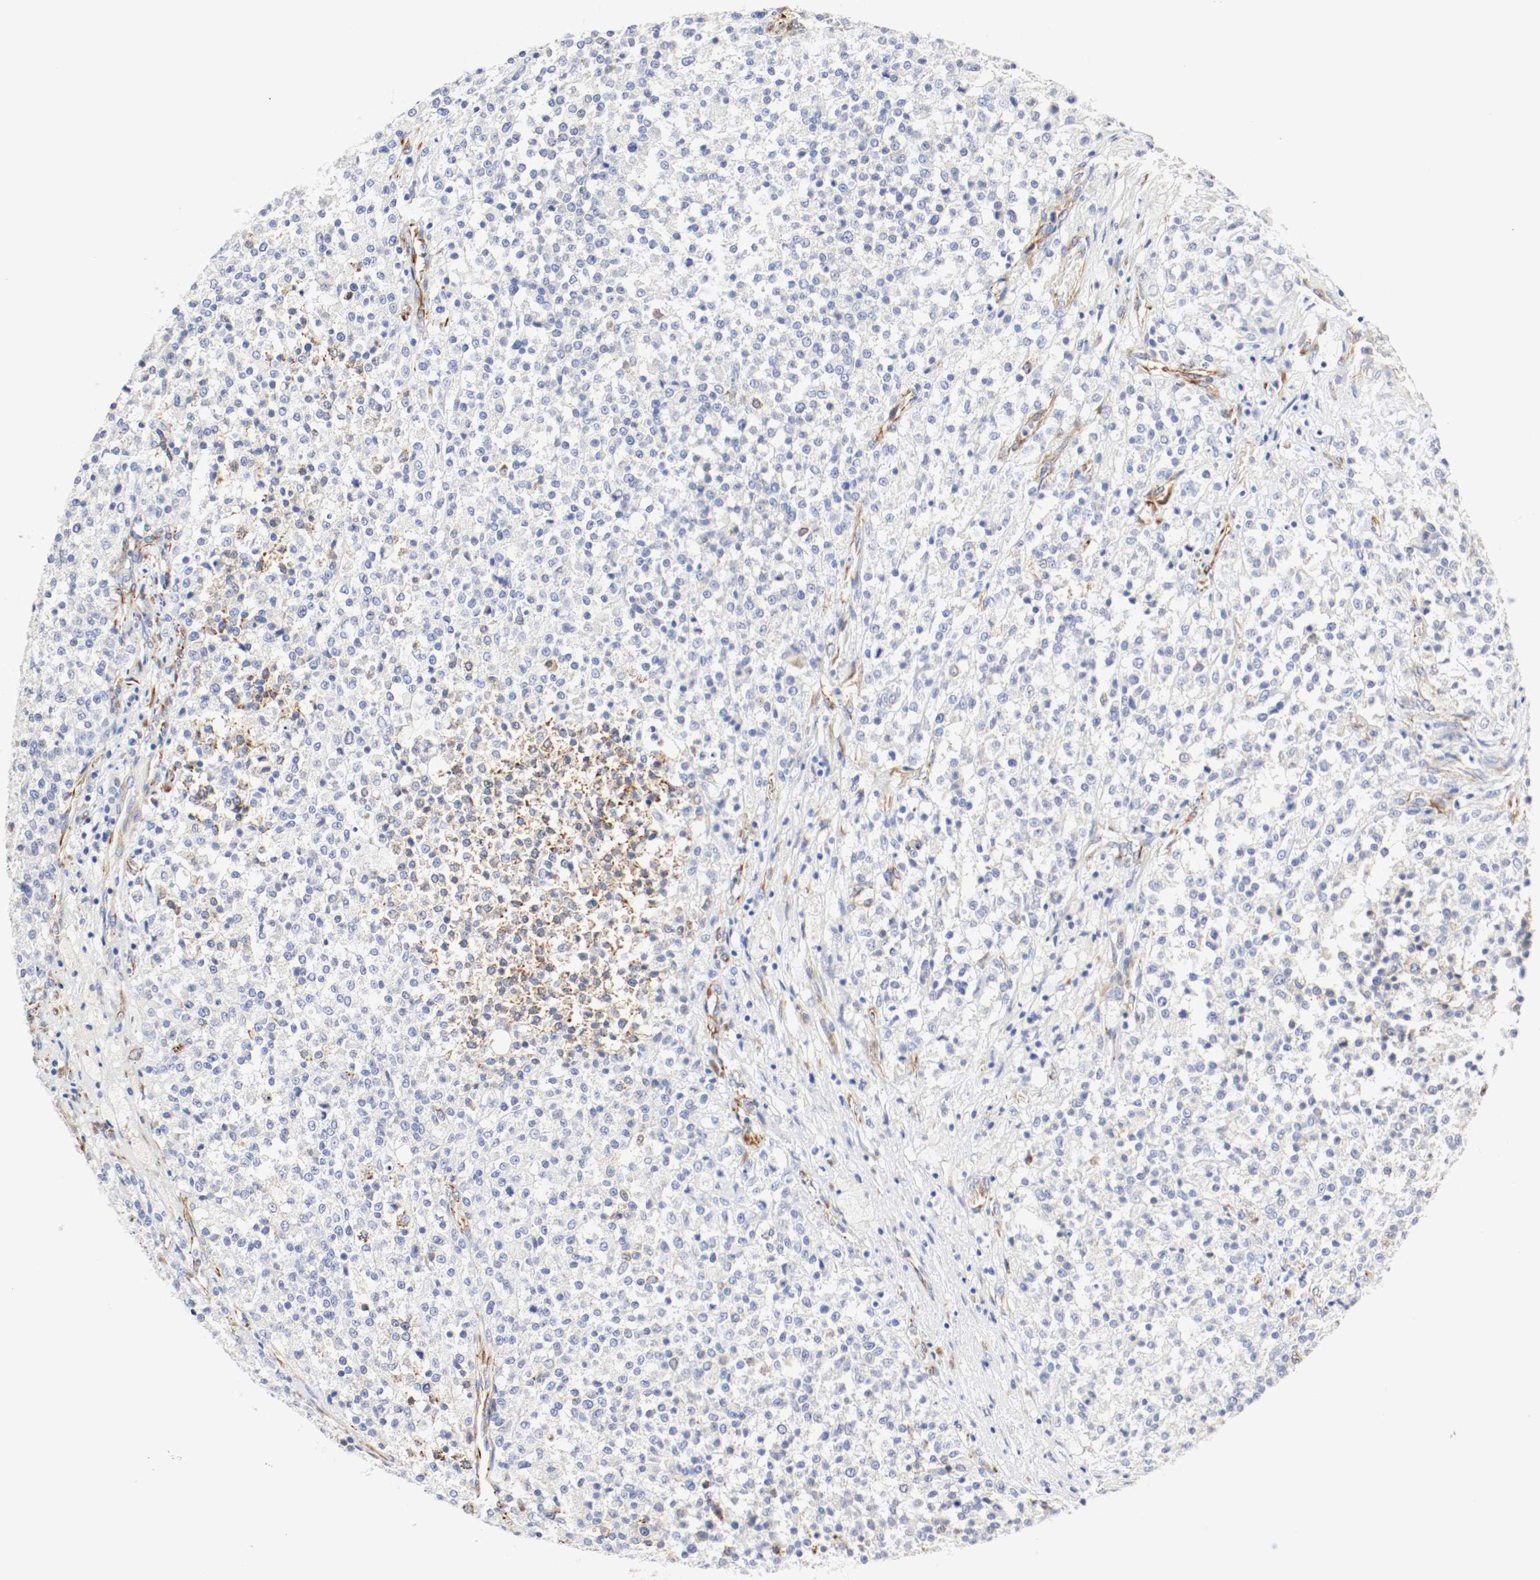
{"staining": {"intensity": "moderate", "quantity": "<25%", "location": "cytoplasmic/membranous"}, "tissue": "testis cancer", "cell_type": "Tumor cells", "image_type": "cancer", "snomed": [{"axis": "morphology", "description": "Seminoma, NOS"}, {"axis": "topography", "description": "Testis"}], "caption": "Human testis seminoma stained with a protein marker displays moderate staining in tumor cells.", "gene": "GIT1", "patient": {"sex": "male", "age": 59}}